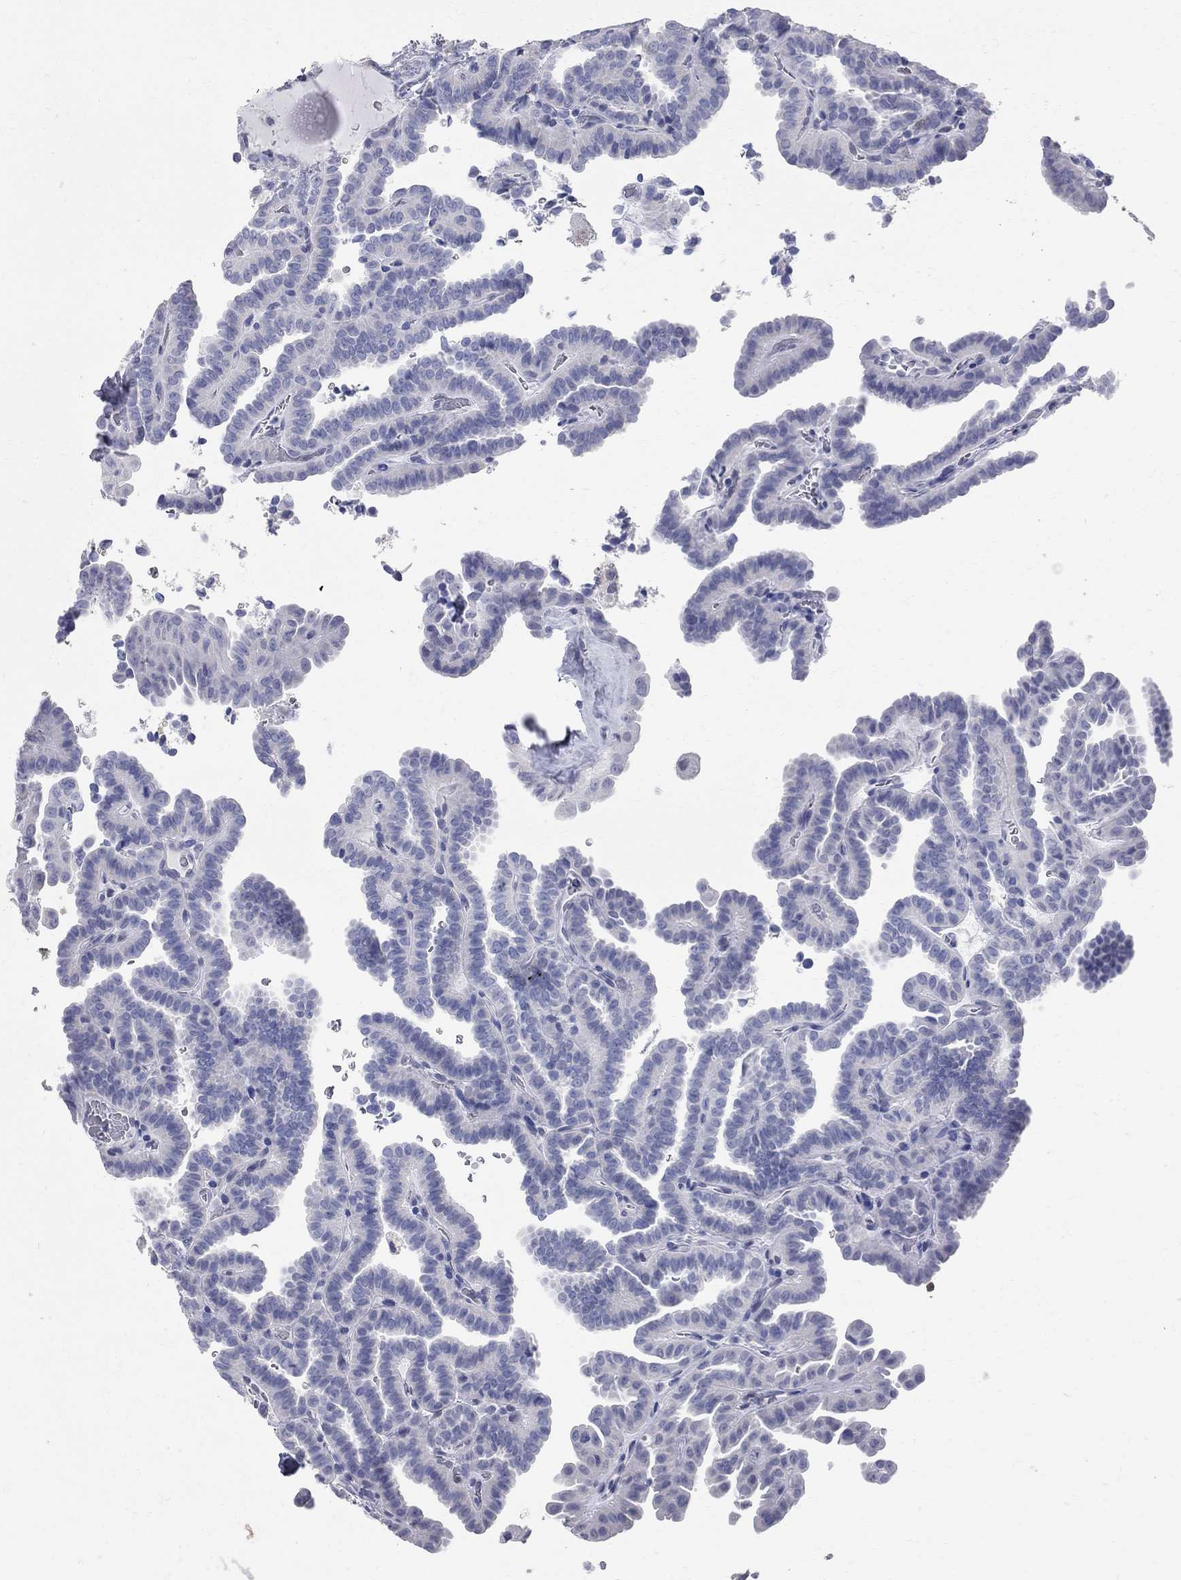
{"staining": {"intensity": "negative", "quantity": "none", "location": "none"}, "tissue": "thyroid cancer", "cell_type": "Tumor cells", "image_type": "cancer", "snomed": [{"axis": "morphology", "description": "Papillary adenocarcinoma, NOS"}, {"axis": "topography", "description": "Thyroid gland"}], "caption": "Protein analysis of thyroid cancer exhibits no significant expression in tumor cells. (IHC, brightfield microscopy, high magnification).", "gene": "BPIFB1", "patient": {"sex": "female", "age": 39}}